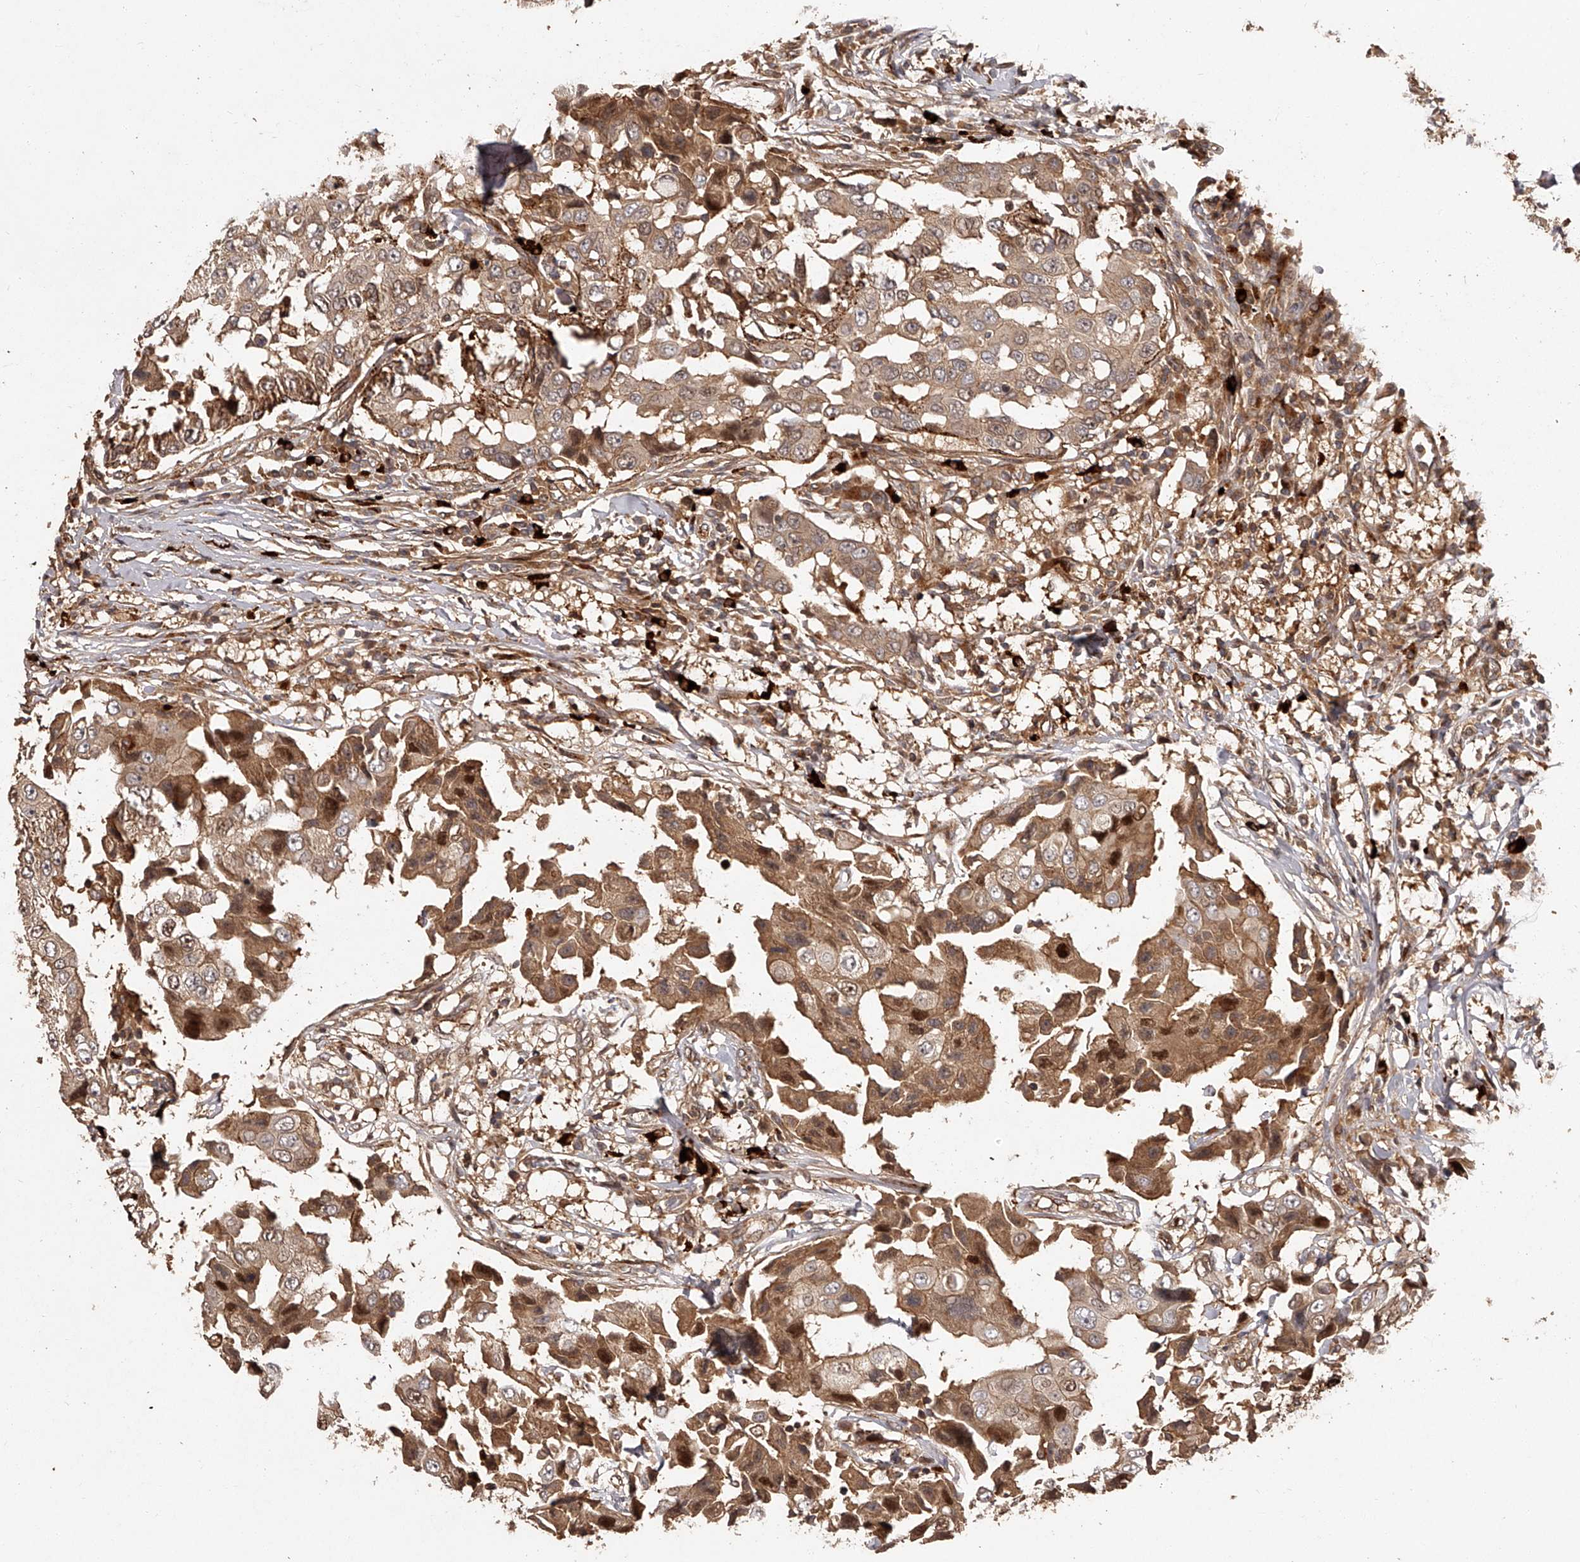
{"staining": {"intensity": "moderate", "quantity": "25%-75%", "location": "cytoplasmic/membranous,nuclear"}, "tissue": "breast cancer", "cell_type": "Tumor cells", "image_type": "cancer", "snomed": [{"axis": "morphology", "description": "Duct carcinoma"}, {"axis": "topography", "description": "Breast"}], "caption": "Protein expression analysis of human invasive ductal carcinoma (breast) reveals moderate cytoplasmic/membranous and nuclear staining in approximately 25%-75% of tumor cells. (DAB (3,3'-diaminobenzidine) IHC with brightfield microscopy, high magnification).", "gene": "CRYZL1", "patient": {"sex": "female", "age": 27}}